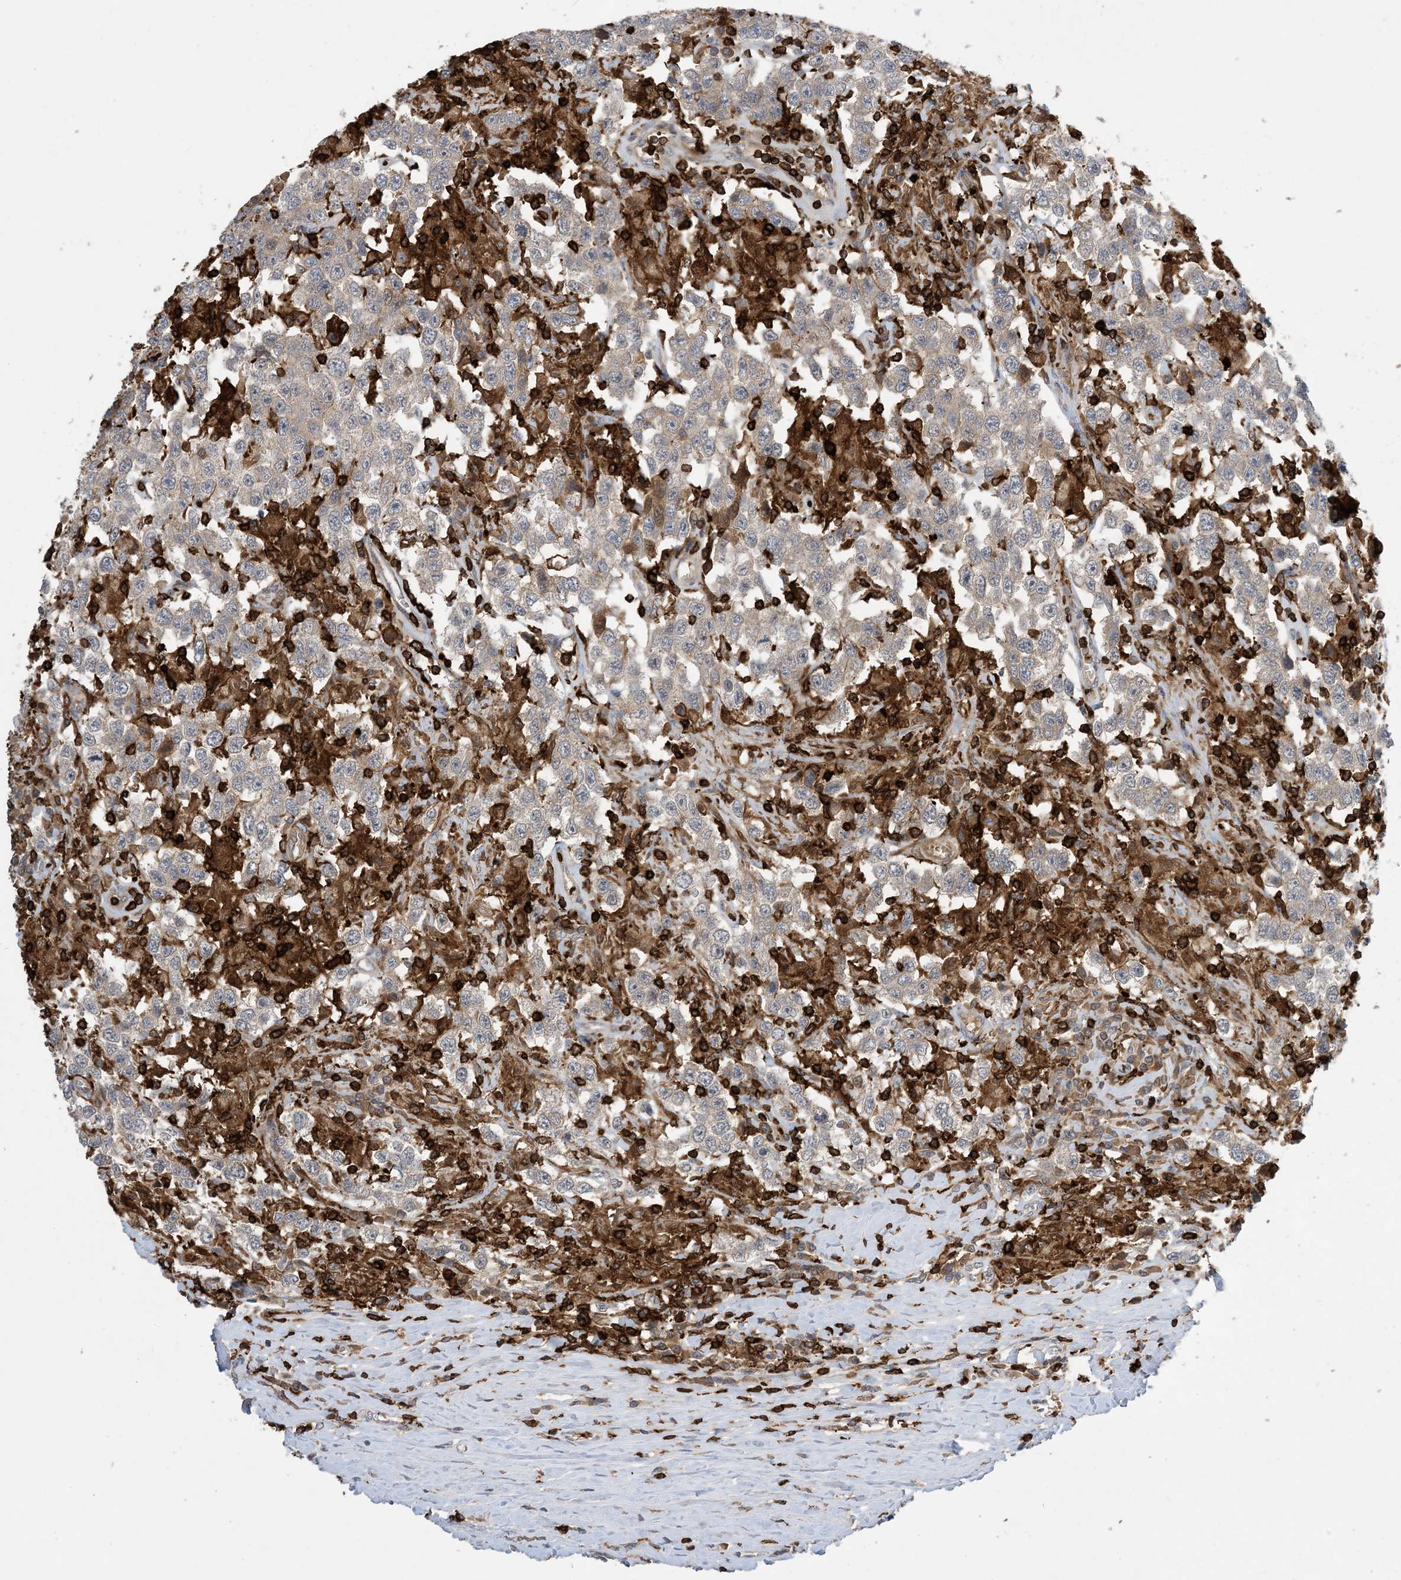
{"staining": {"intensity": "weak", "quantity": "25%-75%", "location": "cytoplasmic/membranous"}, "tissue": "testis cancer", "cell_type": "Tumor cells", "image_type": "cancer", "snomed": [{"axis": "morphology", "description": "Seminoma, NOS"}, {"axis": "topography", "description": "Testis"}], "caption": "Protein expression analysis of human seminoma (testis) reveals weak cytoplasmic/membranous expression in approximately 25%-75% of tumor cells.", "gene": "AK9", "patient": {"sex": "male", "age": 41}}